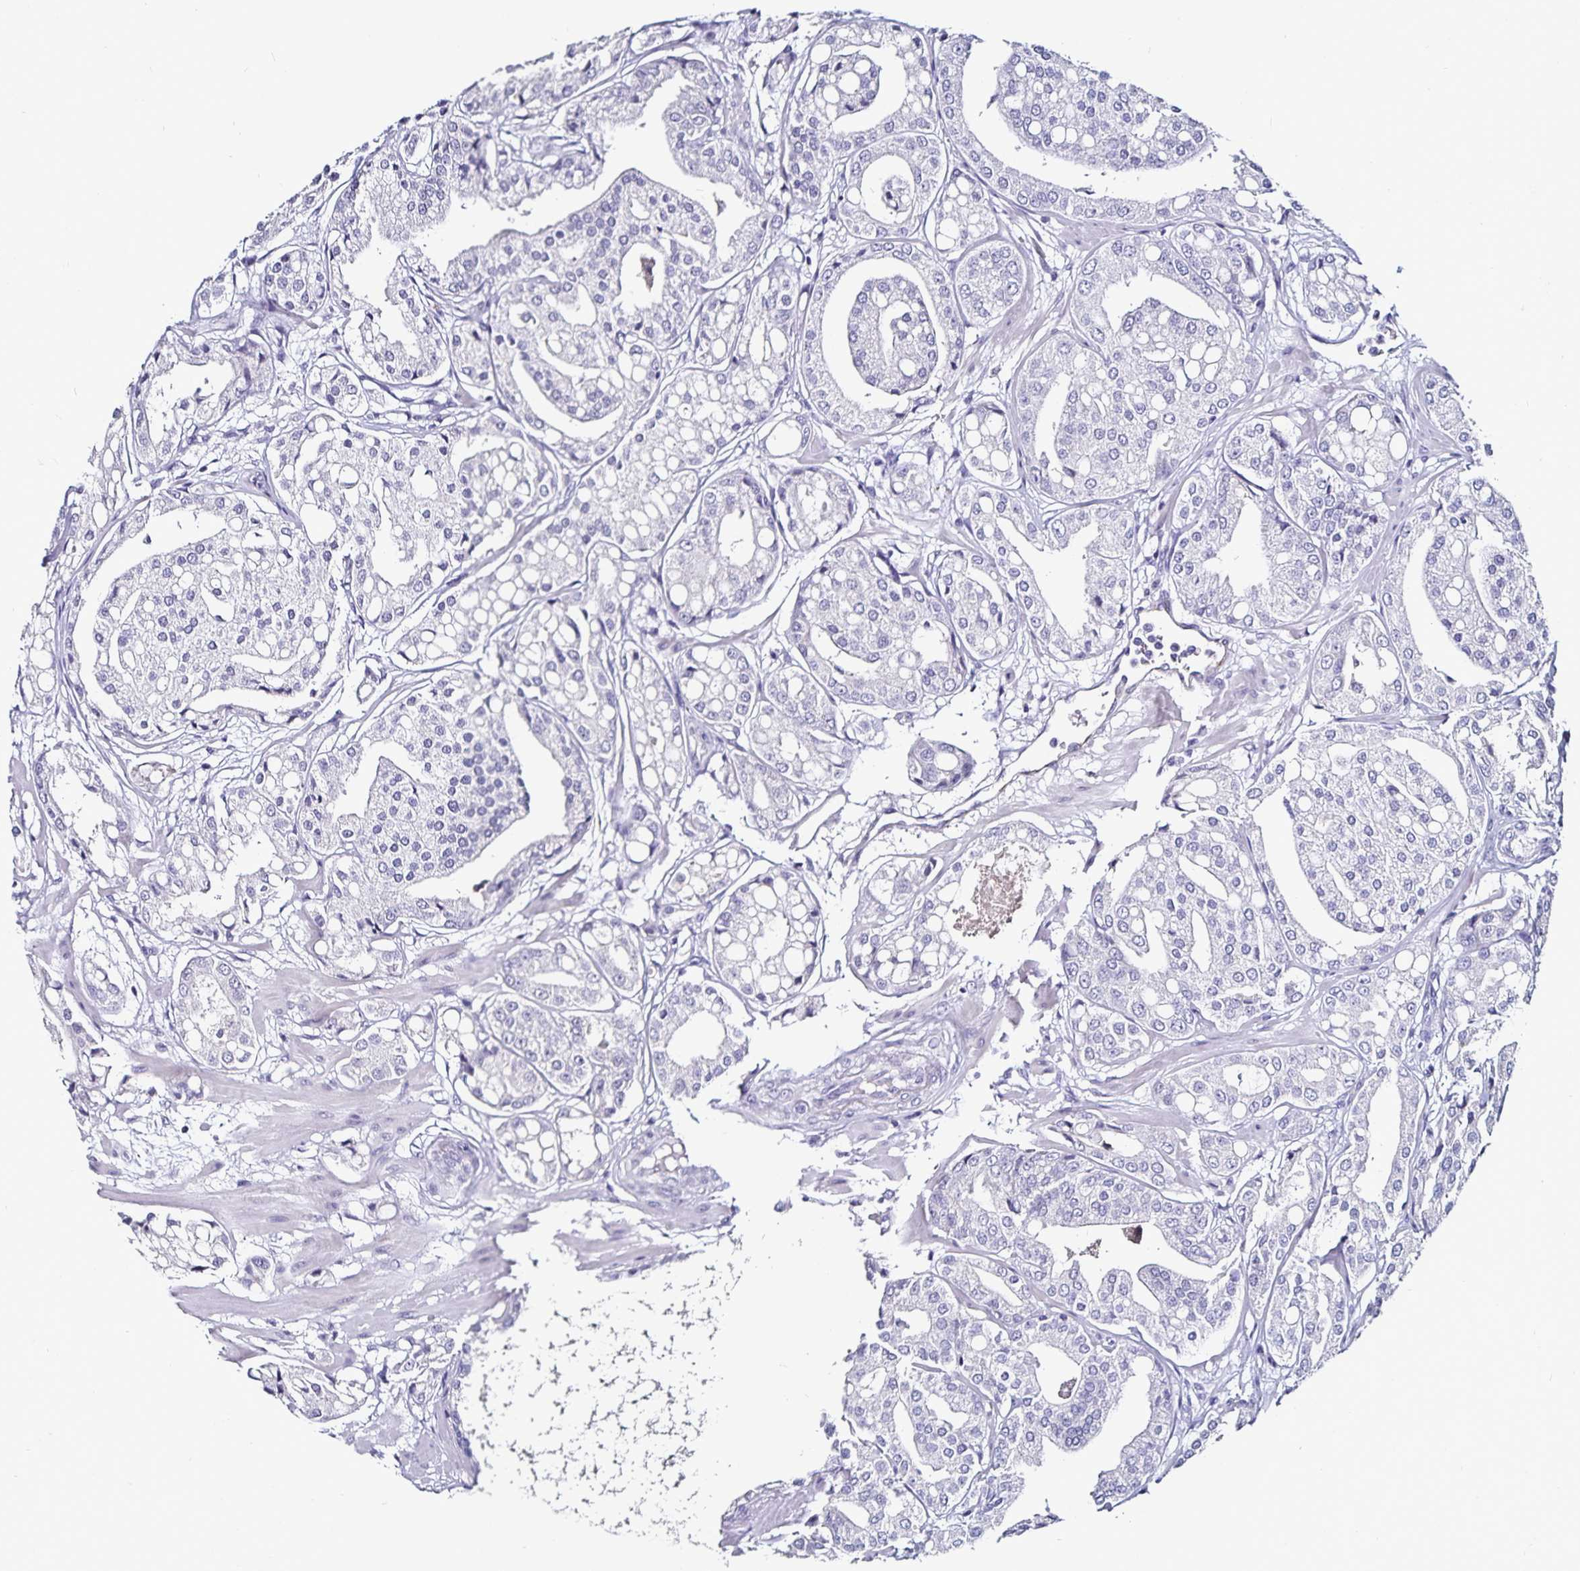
{"staining": {"intensity": "negative", "quantity": "none", "location": "none"}, "tissue": "renal cancer", "cell_type": "Tumor cells", "image_type": "cancer", "snomed": [{"axis": "morphology", "description": "Adenocarcinoma, NOS"}, {"axis": "topography", "description": "Urinary bladder"}], "caption": "Immunohistochemical staining of adenocarcinoma (renal) reveals no significant staining in tumor cells. Brightfield microscopy of immunohistochemistry stained with DAB (brown) and hematoxylin (blue), captured at high magnification.", "gene": "TSPAN7", "patient": {"sex": "male", "age": 61}}